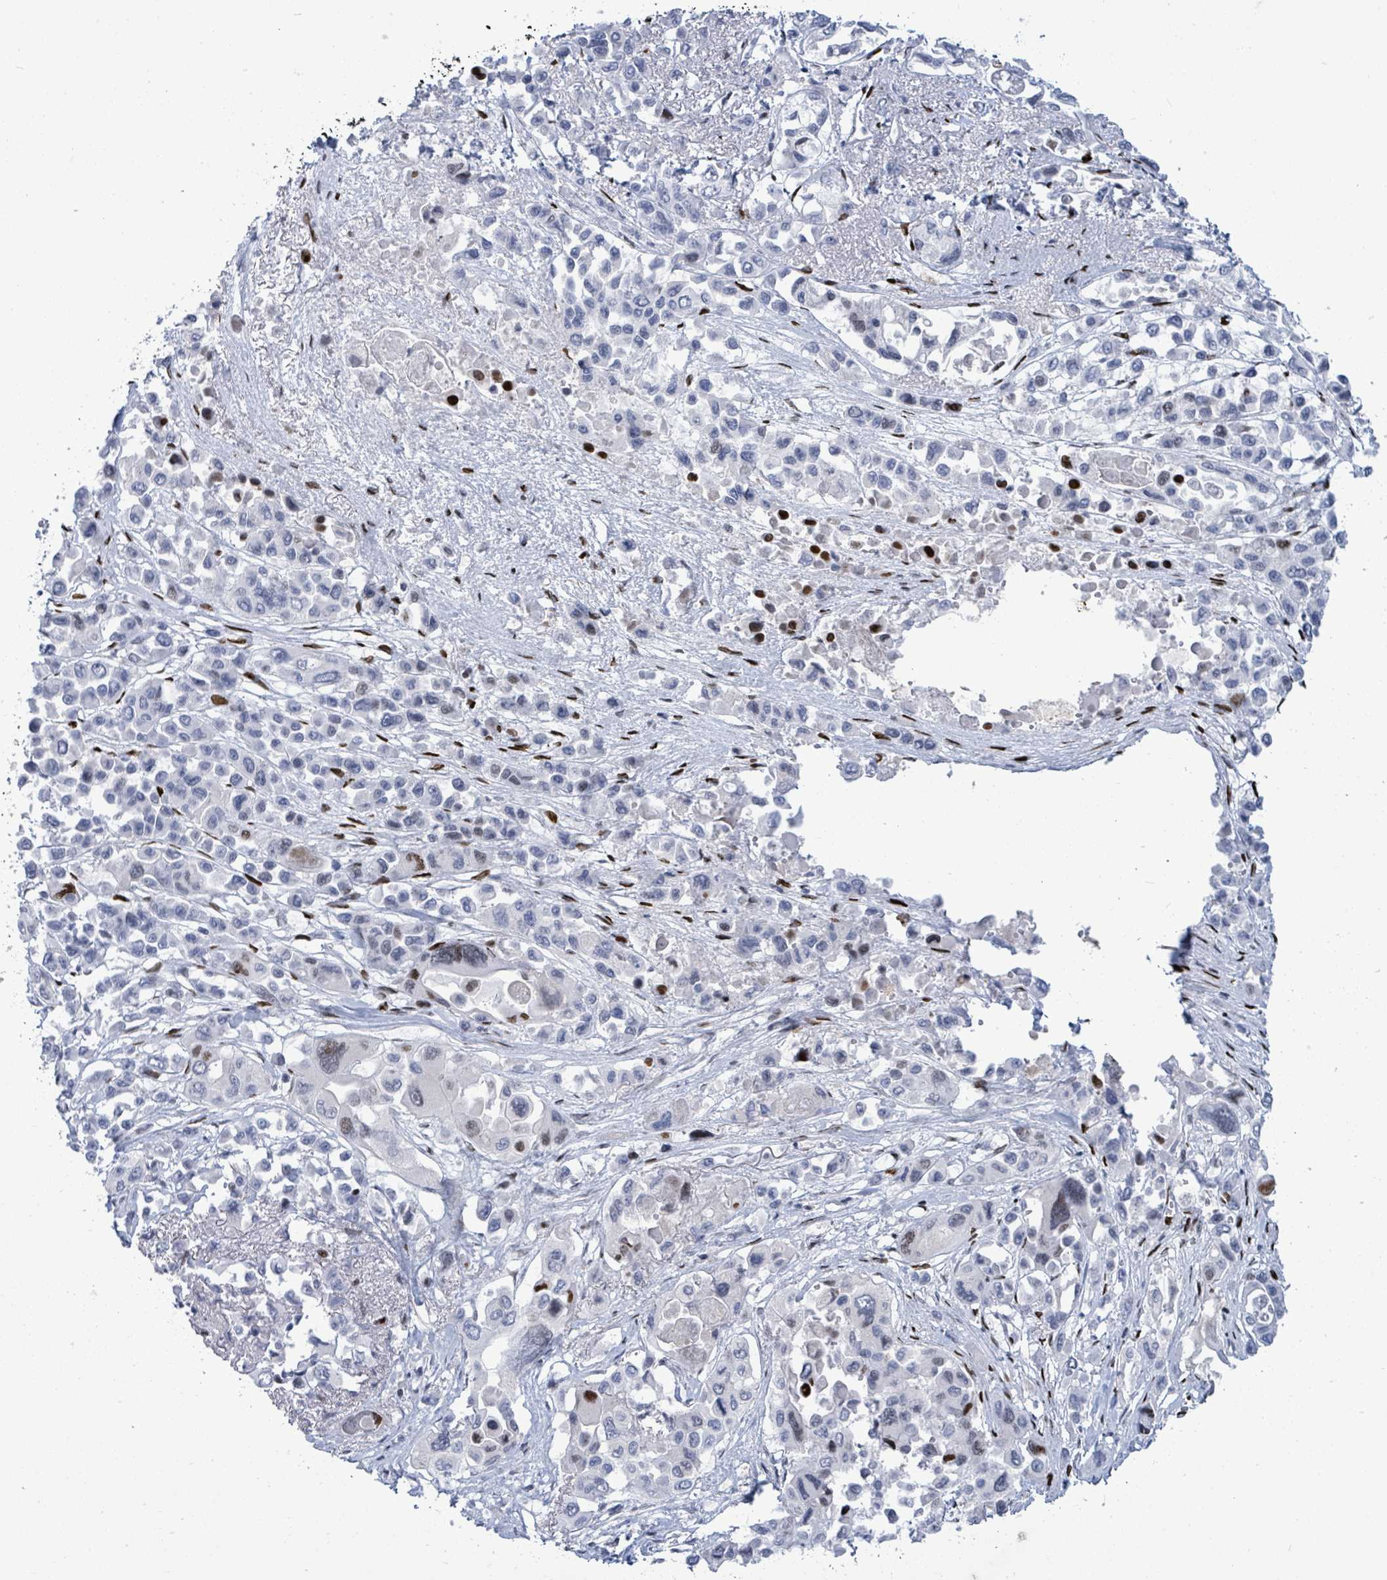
{"staining": {"intensity": "negative", "quantity": "none", "location": "none"}, "tissue": "pancreatic cancer", "cell_type": "Tumor cells", "image_type": "cancer", "snomed": [{"axis": "morphology", "description": "Adenocarcinoma, NOS"}, {"axis": "topography", "description": "Pancreas"}], "caption": "Immunohistochemistry of human pancreatic adenocarcinoma shows no positivity in tumor cells.", "gene": "MALL", "patient": {"sex": "male", "age": 92}}